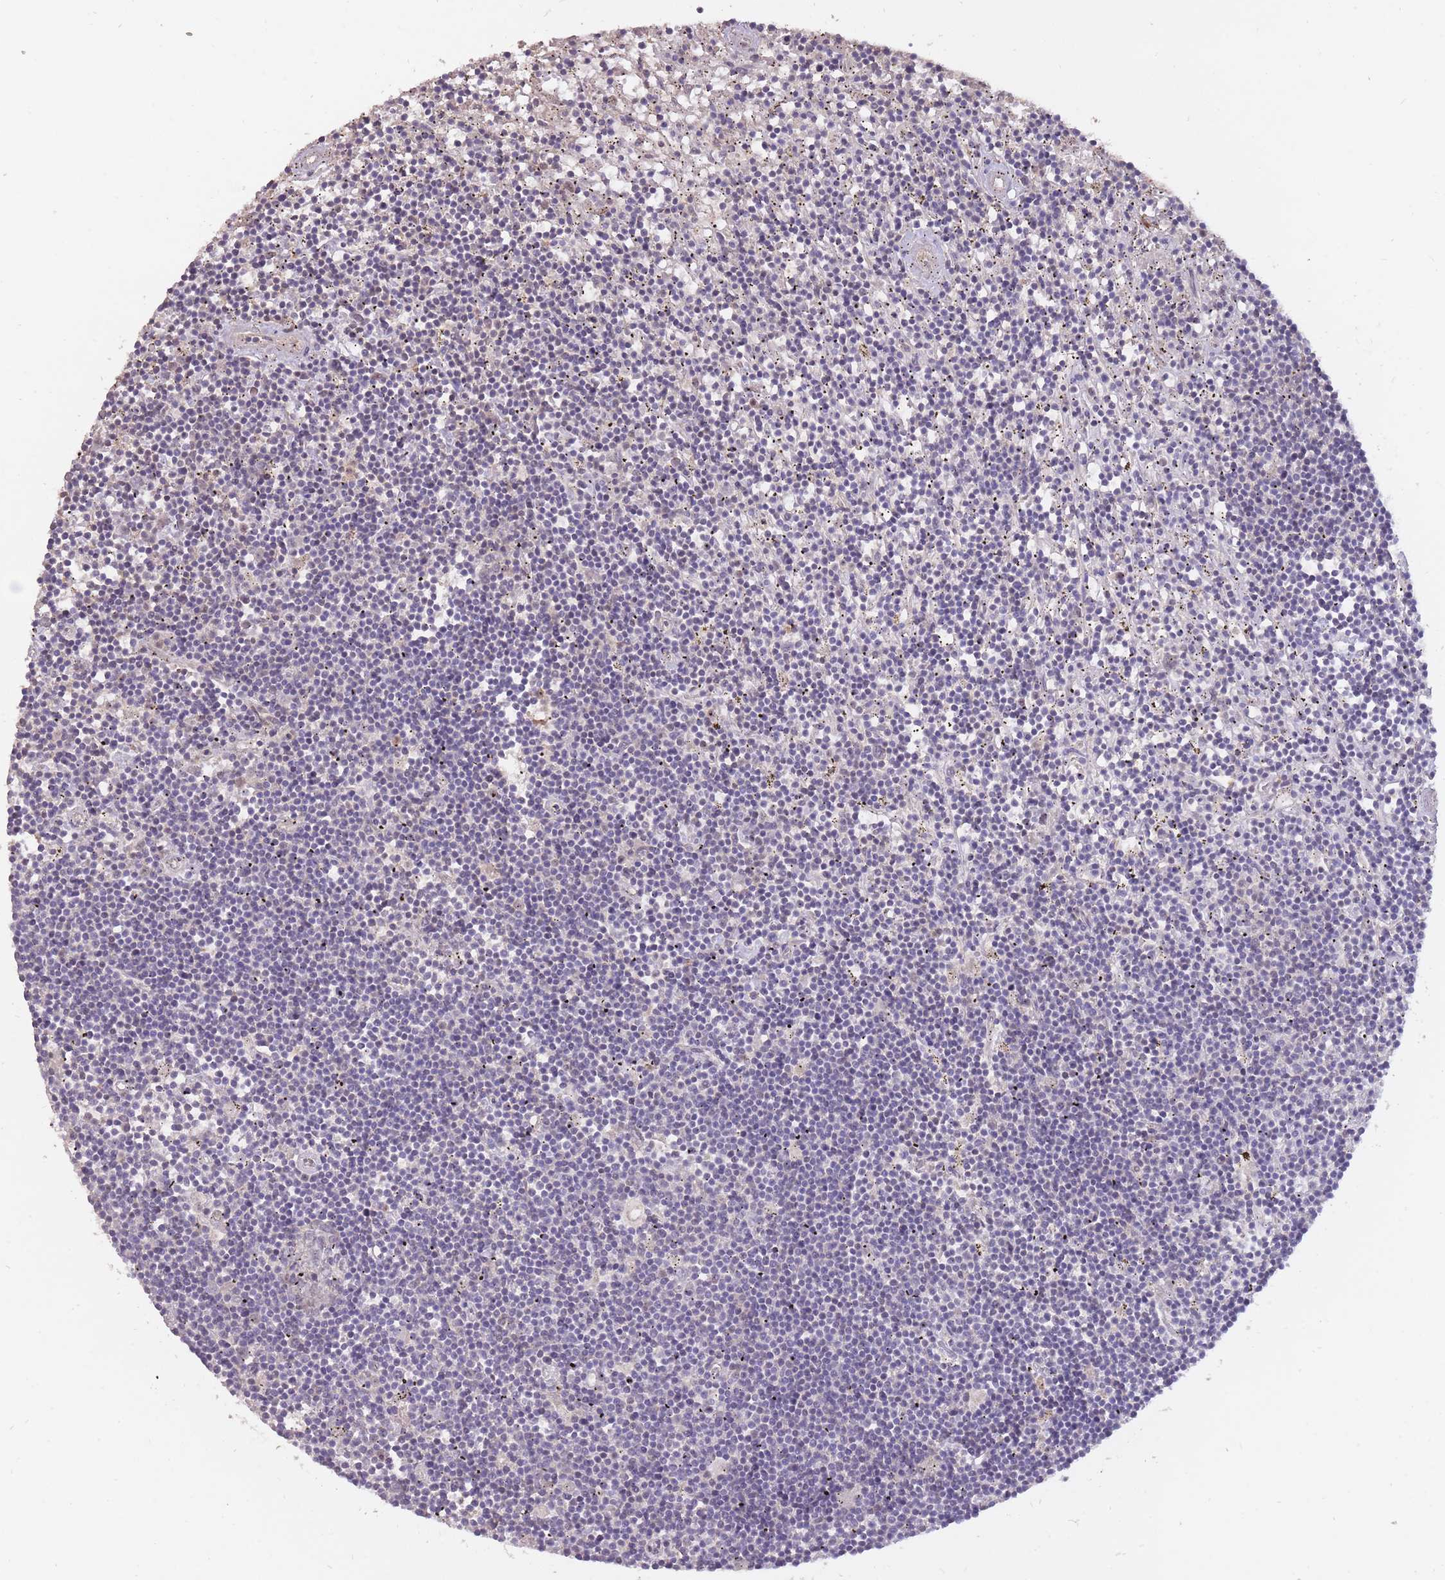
{"staining": {"intensity": "negative", "quantity": "none", "location": "none"}, "tissue": "lymphoma", "cell_type": "Tumor cells", "image_type": "cancer", "snomed": [{"axis": "morphology", "description": "Malignant lymphoma, non-Hodgkin's type, Low grade"}, {"axis": "topography", "description": "Spleen"}], "caption": "Immunohistochemistry of malignant lymphoma, non-Hodgkin's type (low-grade) reveals no staining in tumor cells. Brightfield microscopy of IHC stained with DAB (3,3'-diaminobenzidine) (brown) and hematoxylin (blue), captured at high magnification.", "gene": "LRATD2", "patient": {"sex": "male", "age": 76}}